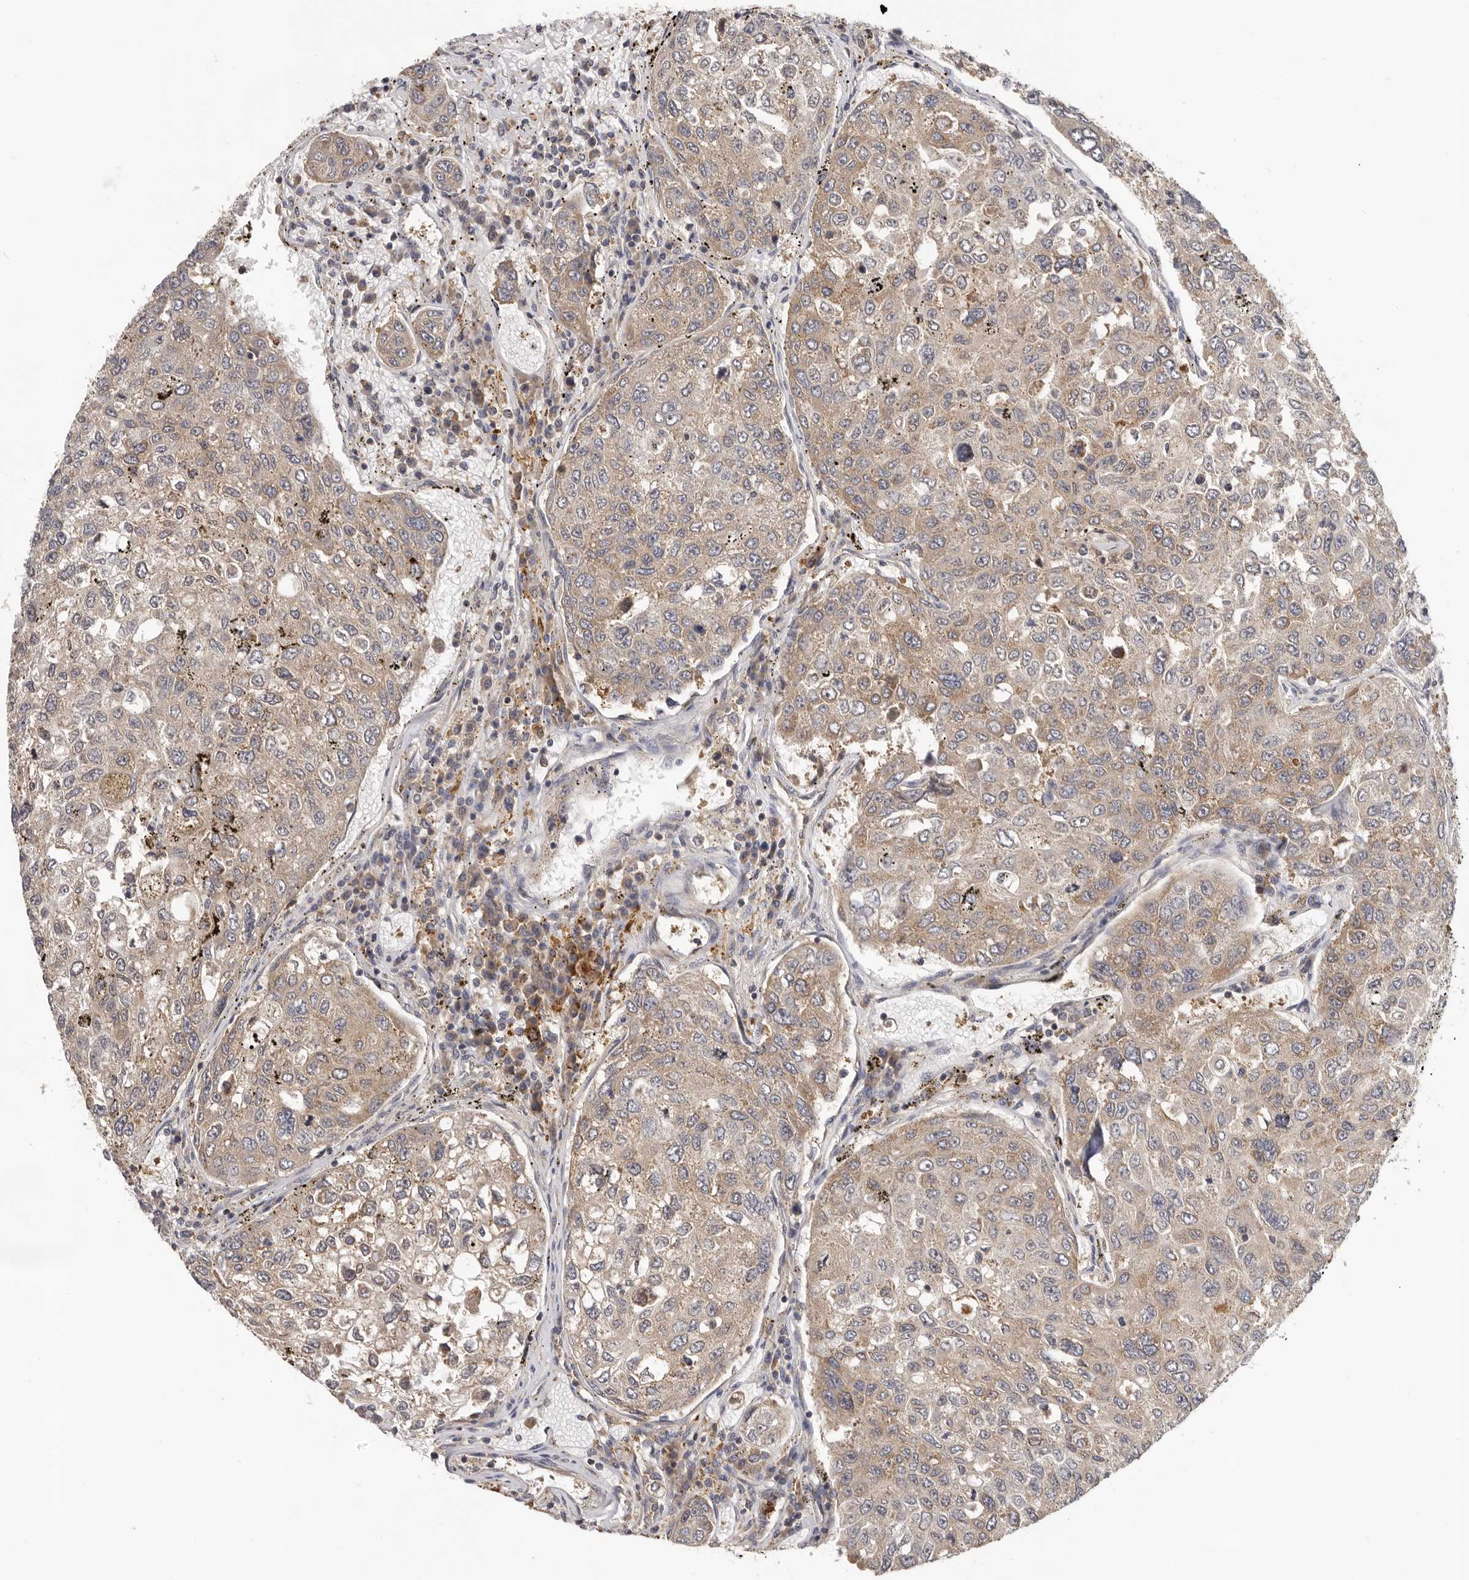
{"staining": {"intensity": "weak", "quantity": ">75%", "location": "cytoplasmic/membranous"}, "tissue": "urothelial cancer", "cell_type": "Tumor cells", "image_type": "cancer", "snomed": [{"axis": "morphology", "description": "Urothelial carcinoma, High grade"}, {"axis": "topography", "description": "Lymph node"}, {"axis": "topography", "description": "Urinary bladder"}], "caption": "About >75% of tumor cells in human urothelial cancer show weak cytoplasmic/membranous protein expression as visualized by brown immunohistochemical staining.", "gene": "PPP1R42", "patient": {"sex": "male", "age": 51}}